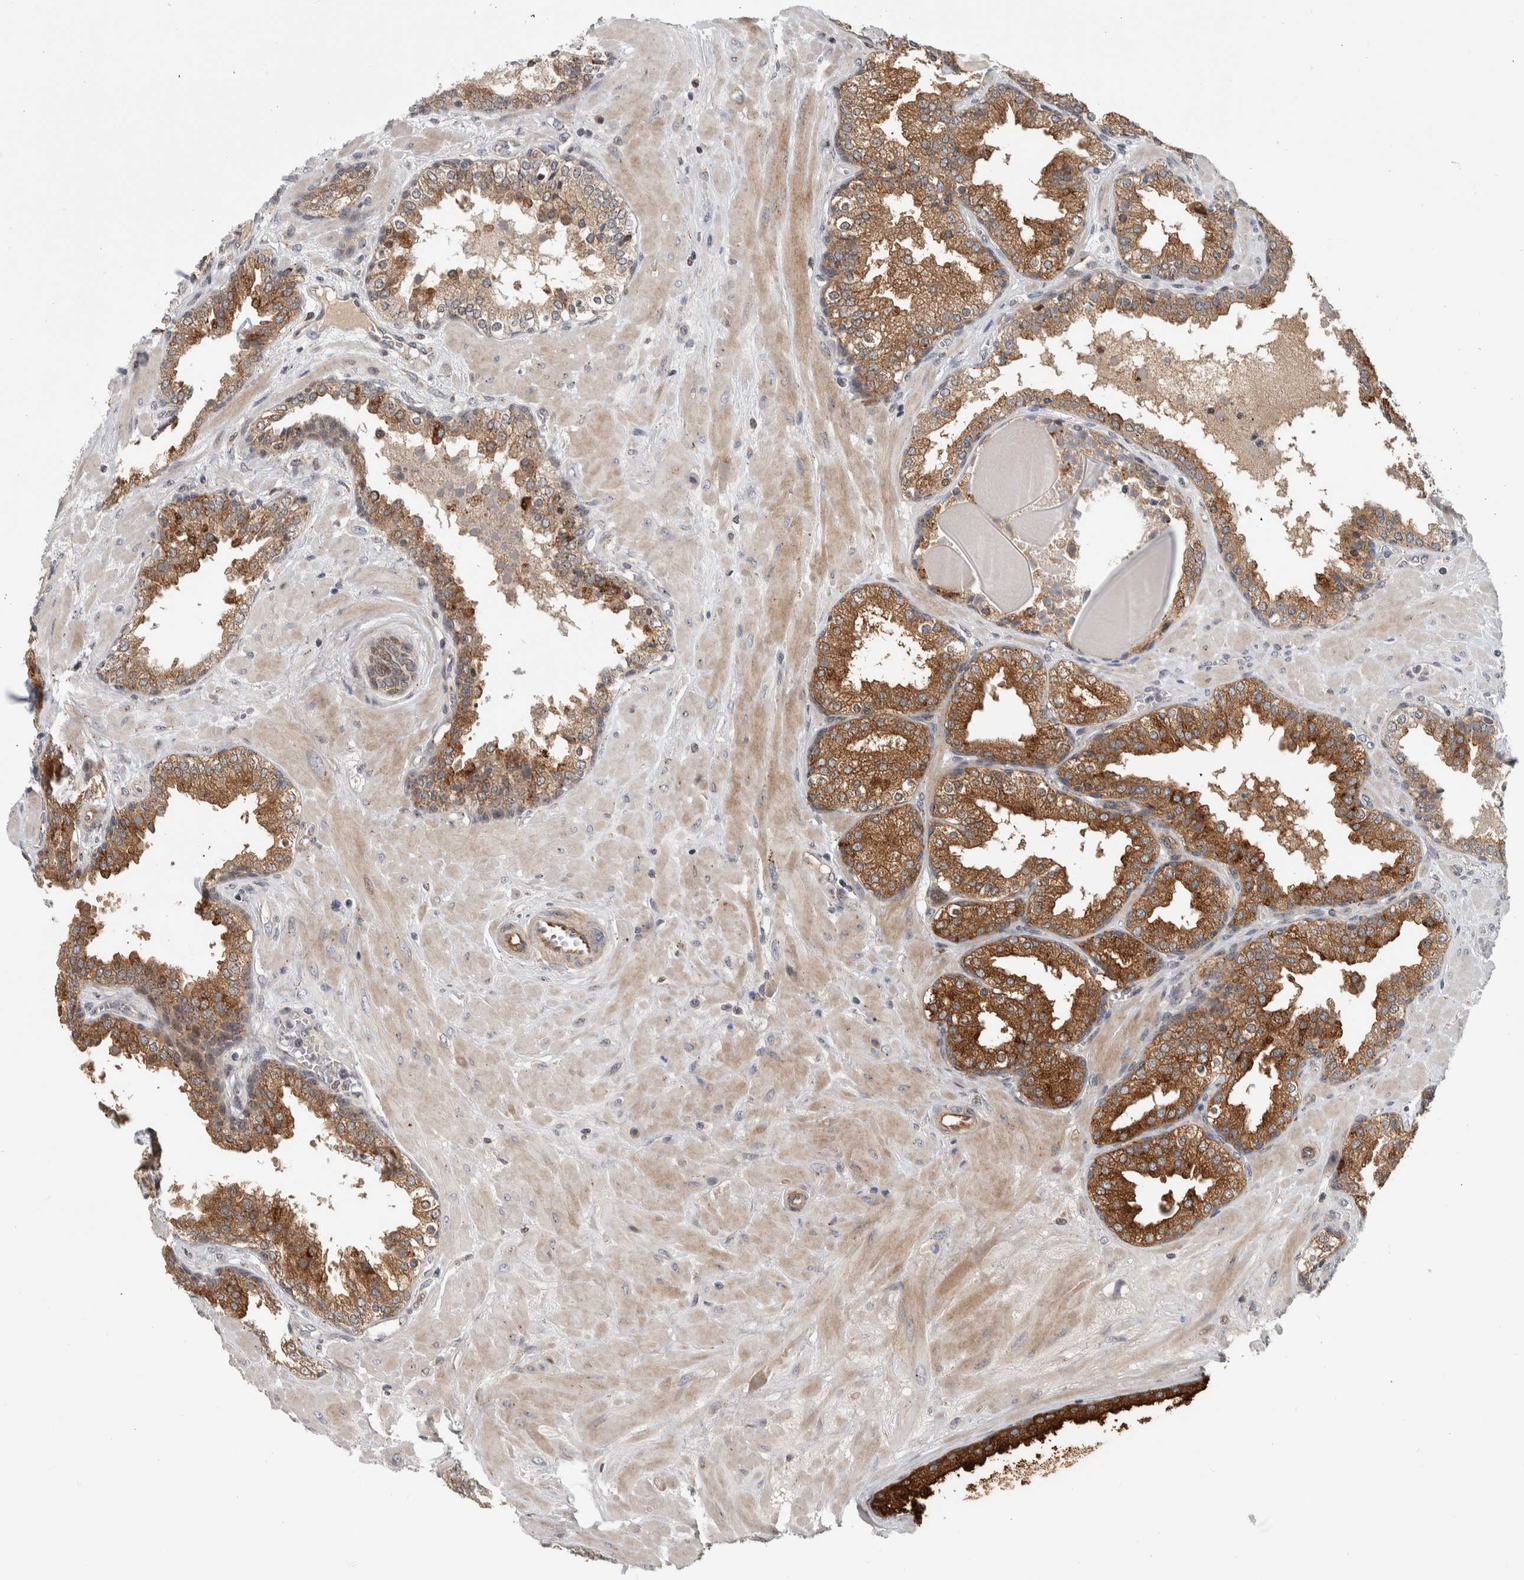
{"staining": {"intensity": "strong", "quantity": ">75%", "location": "cytoplasmic/membranous"}, "tissue": "prostate", "cell_type": "Glandular cells", "image_type": "normal", "snomed": [{"axis": "morphology", "description": "Normal tissue, NOS"}, {"axis": "topography", "description": "Prostate"}], "caption": "A high amount of strong cytoplasmic/membranous positivity is identified in about >75% of glandular cells in unremarkable prostate. Ihc stains the protein of interest in brown and the nuclei are stained blue.", "gene": "MSL1", "patient": {"sex": "male", "age": 51}}